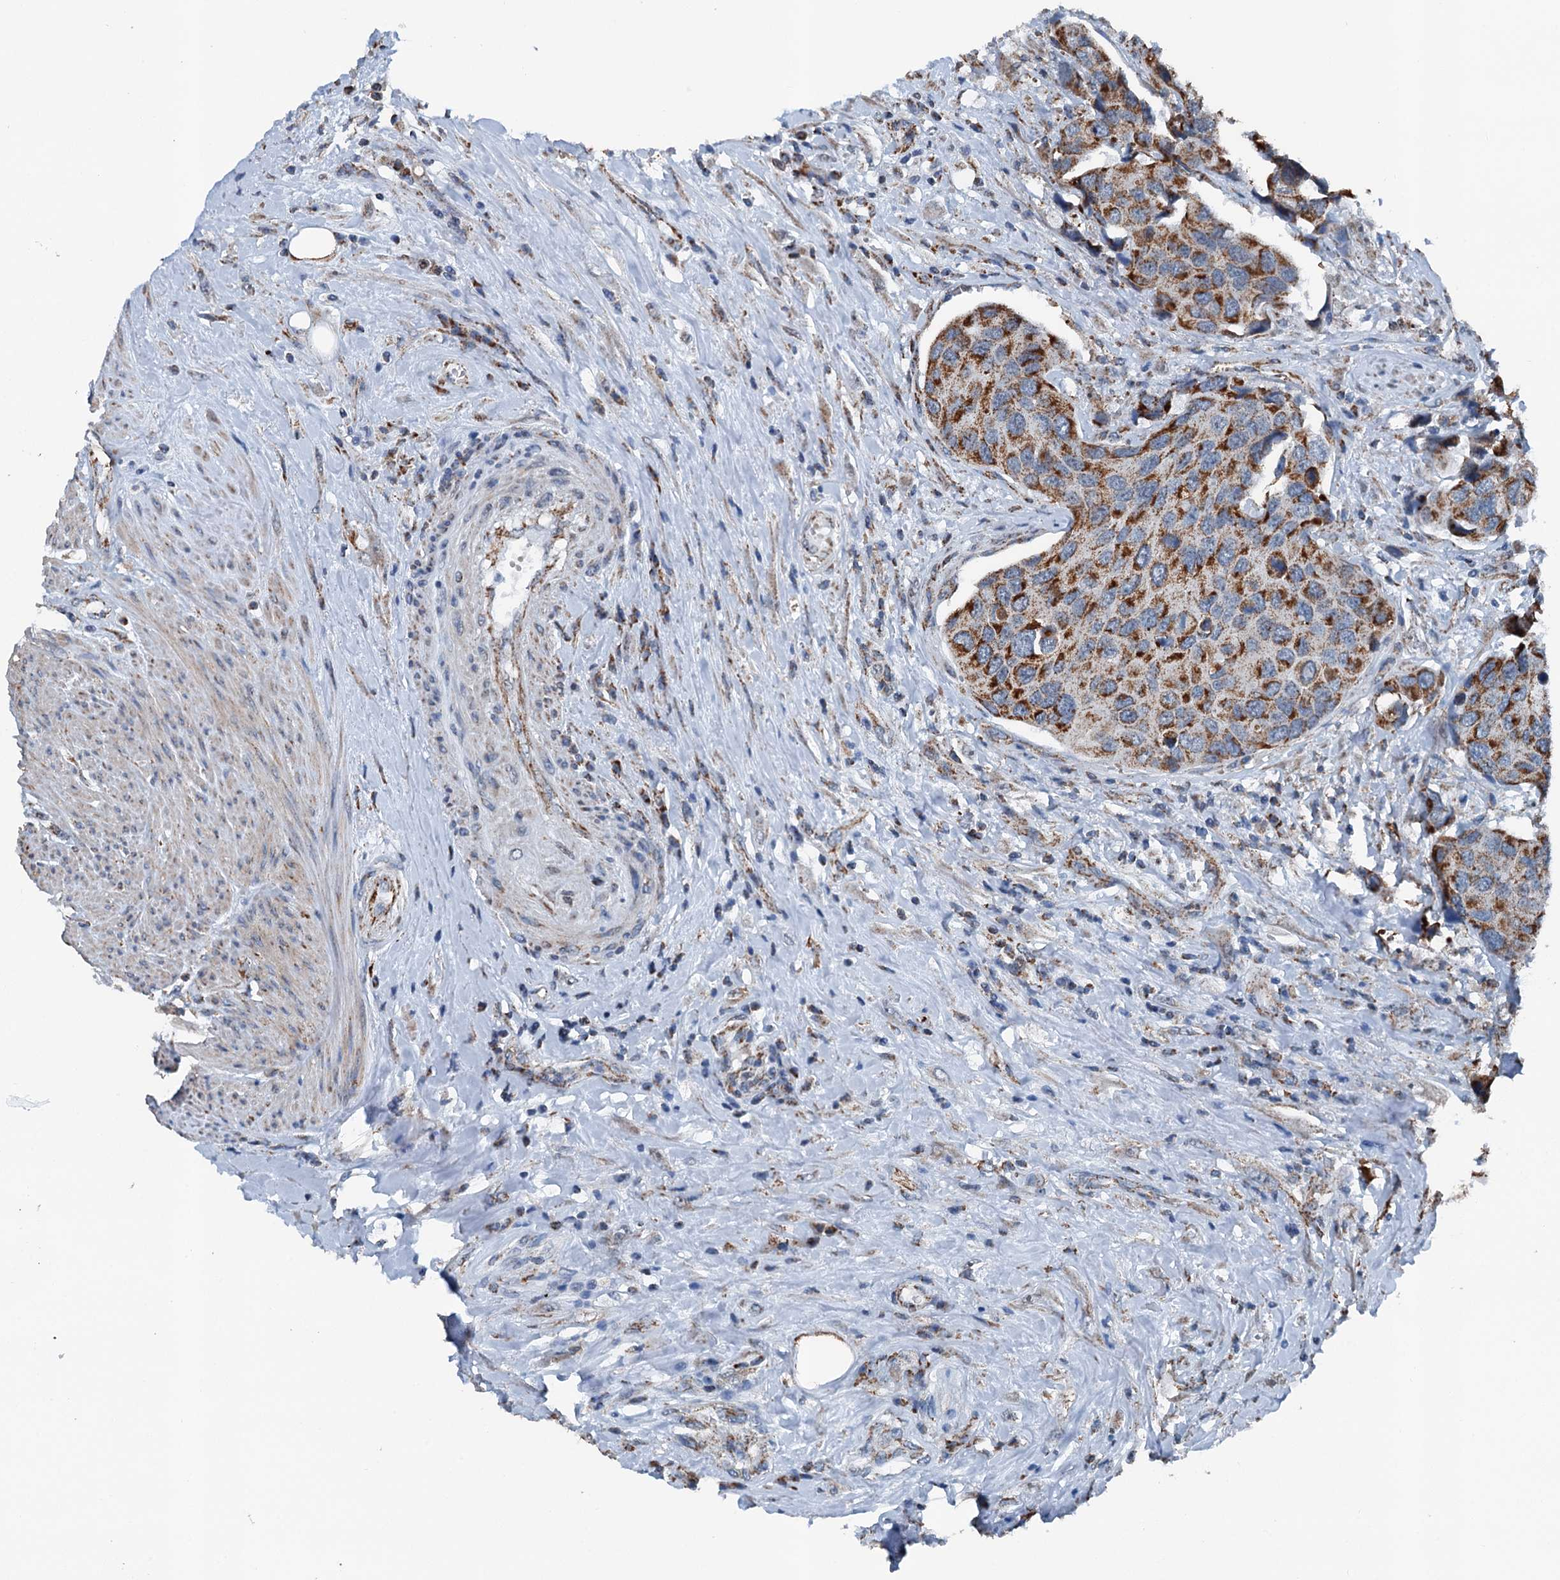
{"staining": {"intensity": "strong", "quantity": ">75%", "location": "cytoplasmic/membranous"}, "tissue": "urothelial cancer", "cell_type": "Tumor cells", "image_type": "cancer", "snomed": [{"axis": "morphology", "description": "Urothelial carcinoma, High grade"}, {"axis": "topography", "description": "Urinary bladder"}], "caption": "Immunohistochemistry (IHC) of urothelial cancer displays high levels of strong cytoplasmic/membranous staining in about >75% of tumor cells. Nuclei are stained in blue.", "gene": "TRPT1", "patient": {"sex": "male", "age": 74}}